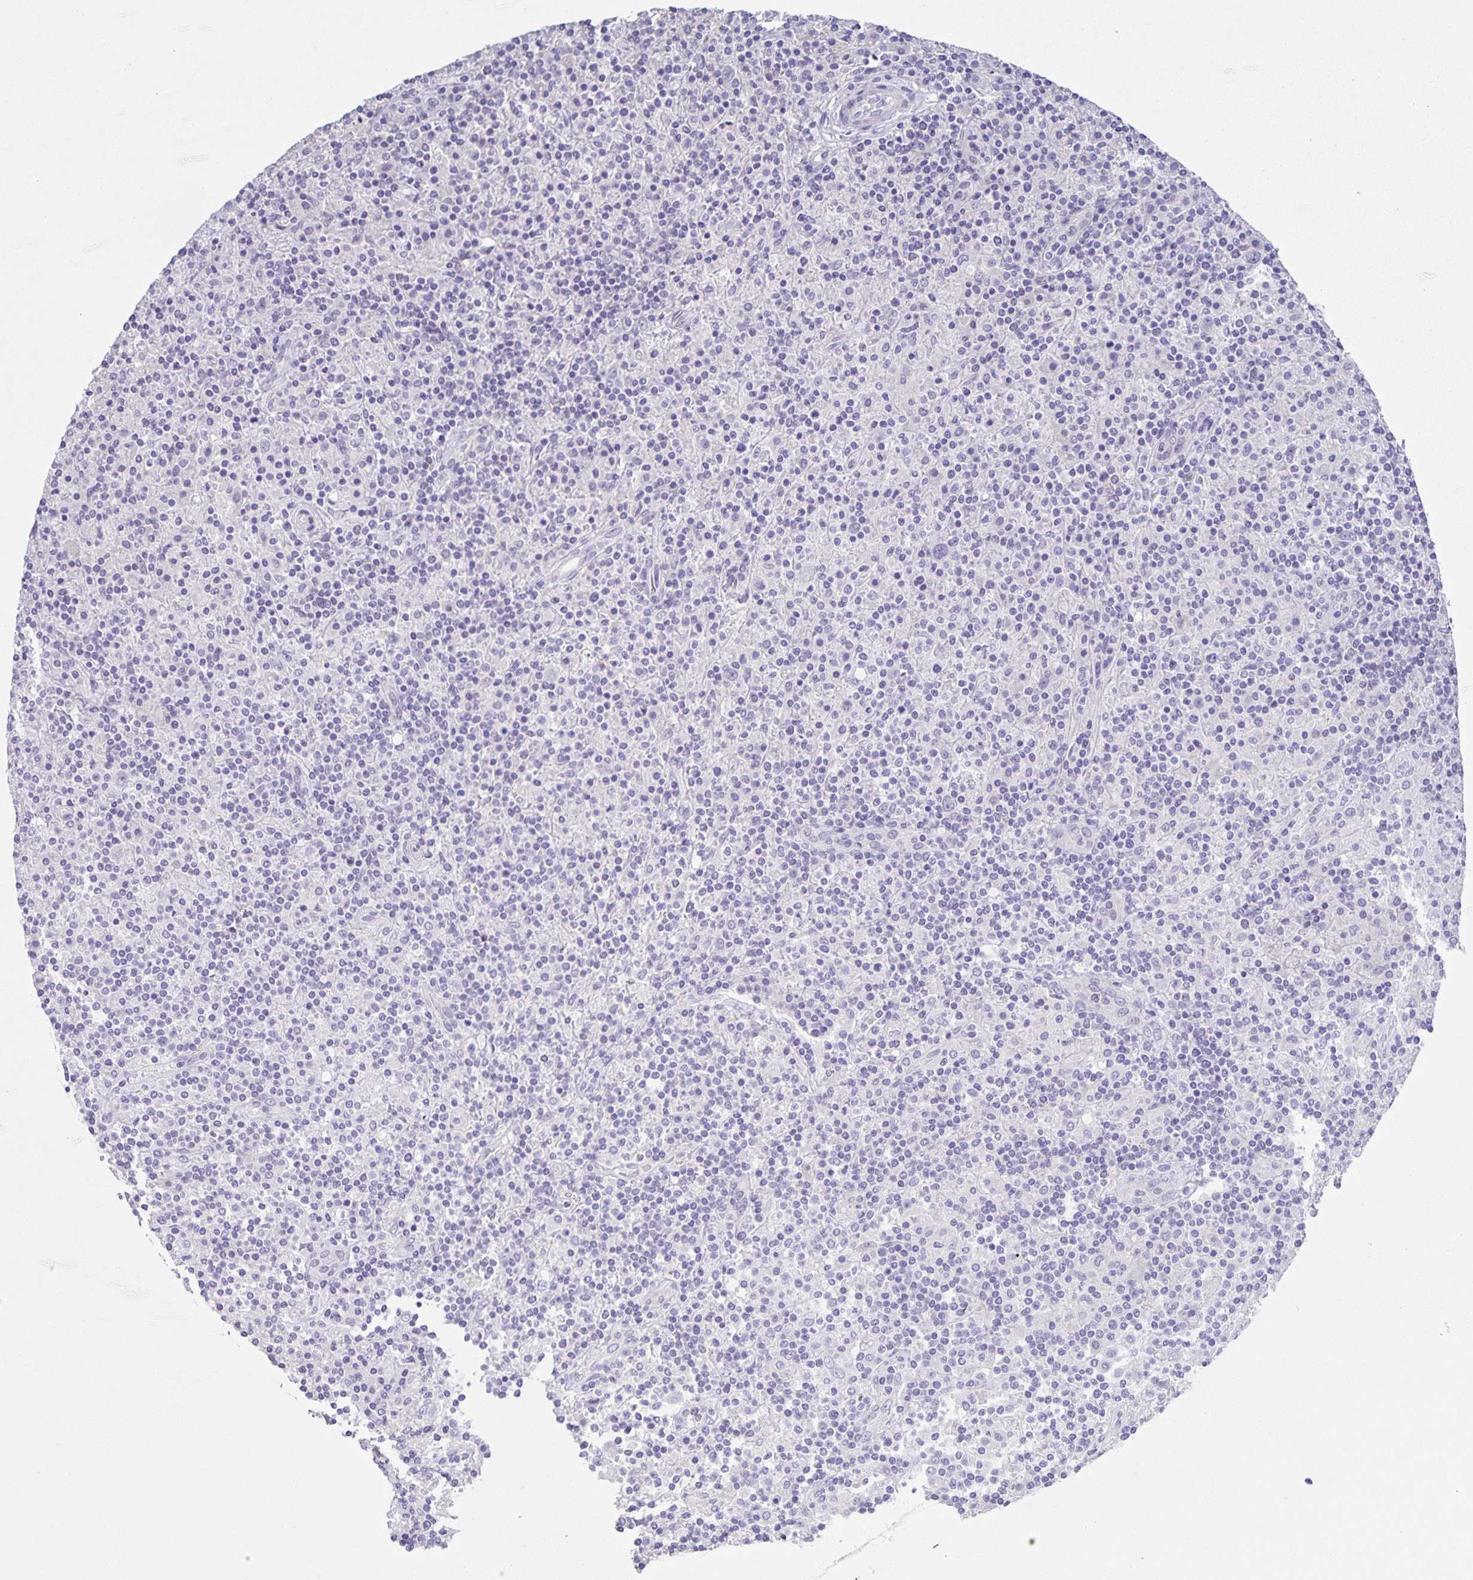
{"staining": {"intensity": "negative", "quantity": "none", "location": "none"}, "tissue": "lymphoma", "cell_type": "Tumor cells", "image_type": "cancer", "snomed": [{"axis": "morphology", "description": "Hodgkin's disease, NOS"}, {"axis": "topography", "description": "Lymph node"}], "caption": "Image shows no protein staining in tumor cells of Hodgkin's disease tissue.", "gene": "PRR36", "patient": {"sex": "male", "age": 70}}